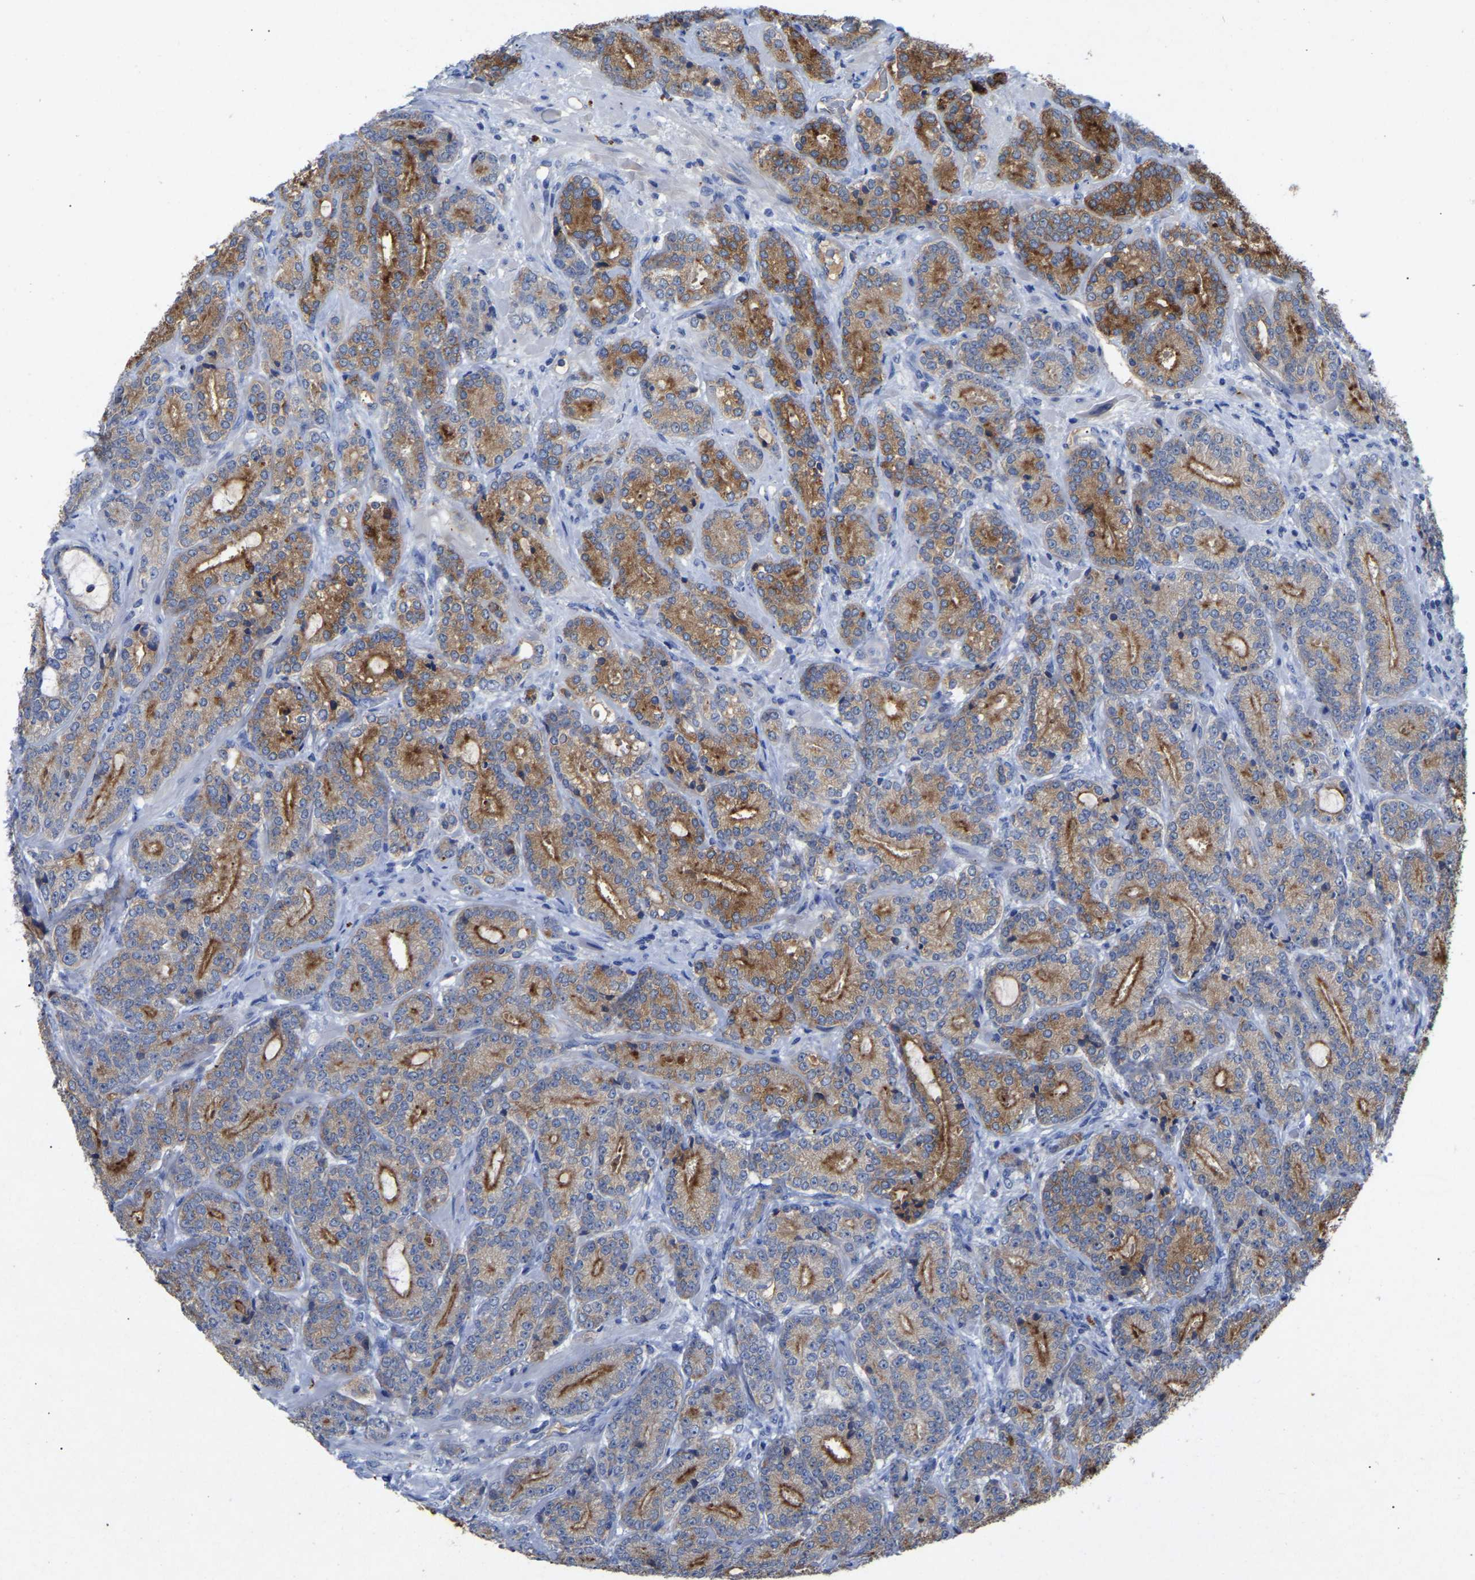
{"staining": {"intensity": "moderate", "quantity": ">75%", "location": "cytoplasmic/membranous"}, "tissue": "prostate cancer", "cell_type": "Tumor cells", "image_type": "cancer", "snomed": [{"axis": "morphology", "description": "Adenocarcinoma, High grade"}, {"axis": "topography", "description": "Prostate"}], "caption": "This image exhibits immunohistochemistry (IHC) staining of high-grade adenocarcinoma (prostate), with medium moderate cytoplasmic/membranous positivity in approximately >75% of tumor cells.", "gene": "SMPD2", "patient": {"sex": "male", "age": 61}}